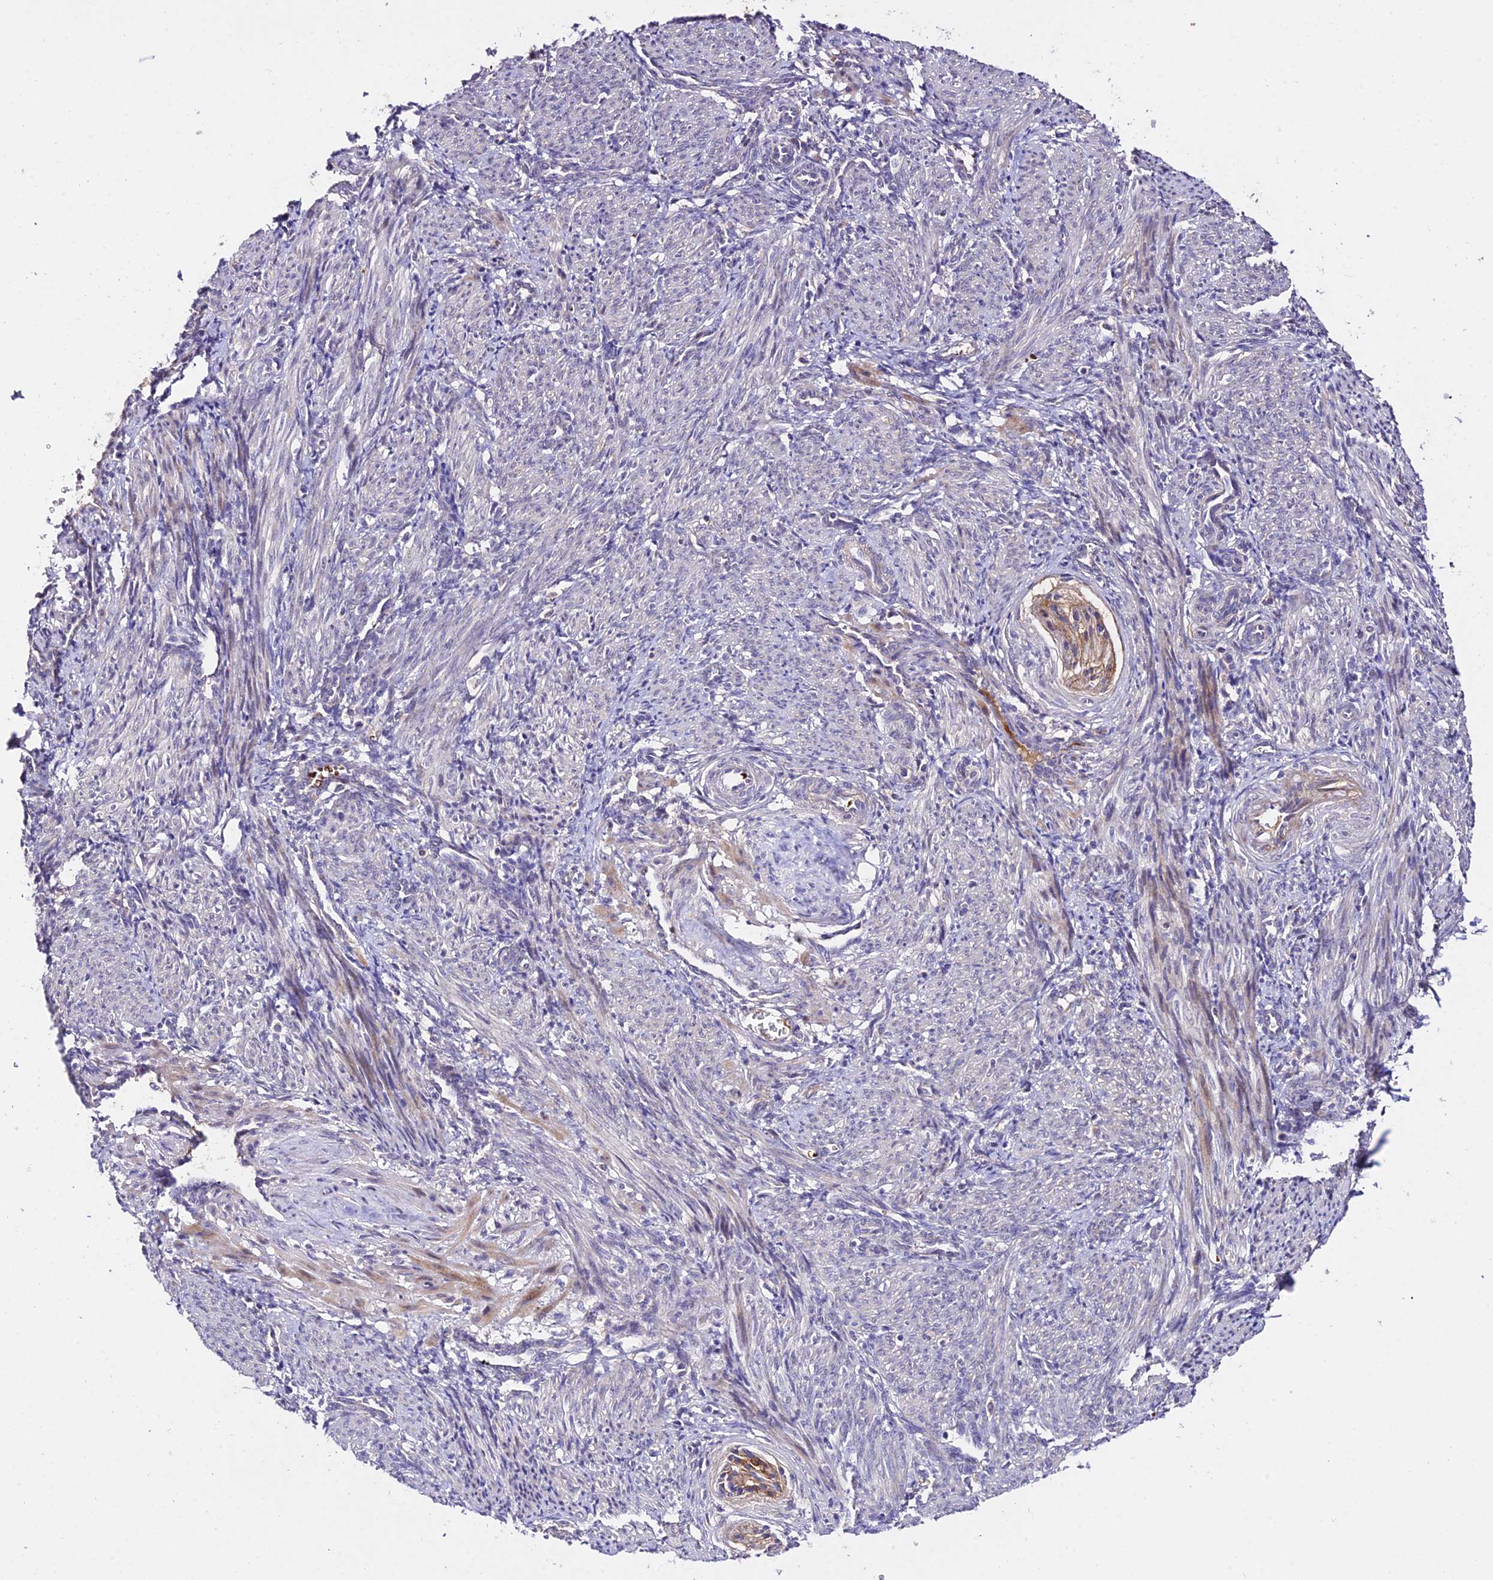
{"staining": {"intensity": "moderate", "quantity": "<25%", "location": "cytoplasmic/membranous"}, "tissue": "smooth muscle", "cell_type": "Smooth muscle cells", "image_type": "normal", "snomed": [{"axis": "morphology", "description": "Normal tissue, NOS"}, {"axis": "topography", "description": "Endometrium"}], "caption": "Moderate cytoplasmic/membranous staining is seen in approximately <25% of smooth muscle cells in unremarkable smooth muscle.", "gene": "WDR5B", "patient": {"sex": "female", "age": 33}}